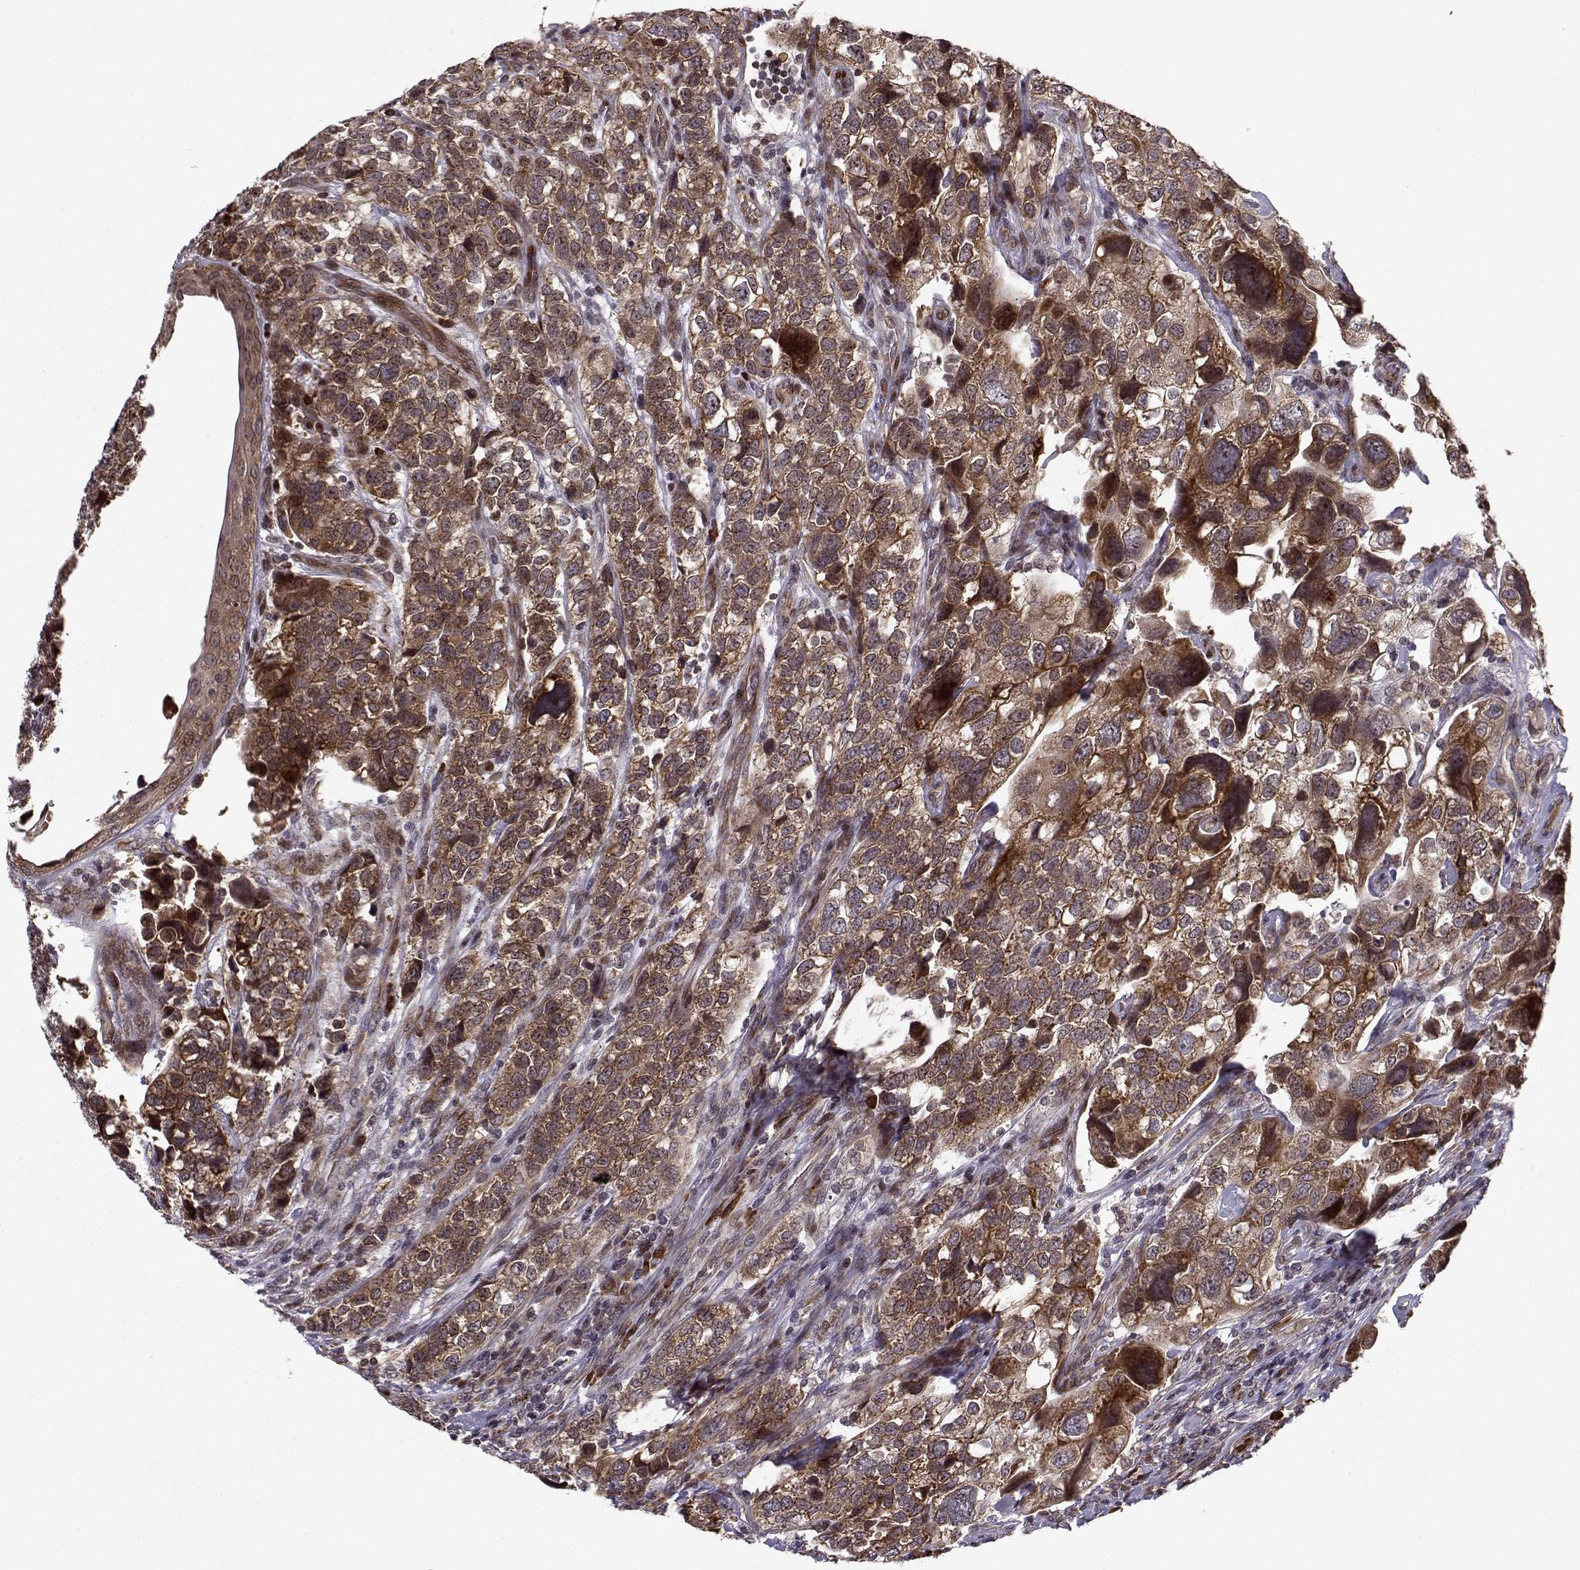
{"staining": {"intensity": "strong", "quantity": ">75%", "location": "cytoplasmic/membranous"}, "tissue": "urothelial cancer", "cell_type": "Tumor cells", "image_type": "cancer", "snomed": [{"axis": "morphology", "description": "Urothelial carcinoma, High grade"}, {"axis": "topography", "description": "Urinary bladder"}], "caption": "An image showing strong cytoplasmic/membranous positivity in approximately >75% of tumor cells in urothelial cancer, as visualized by brown immunohistochemical staining.", "gene": "RPL31", "patient": {"sex": "female", "age": 58}}